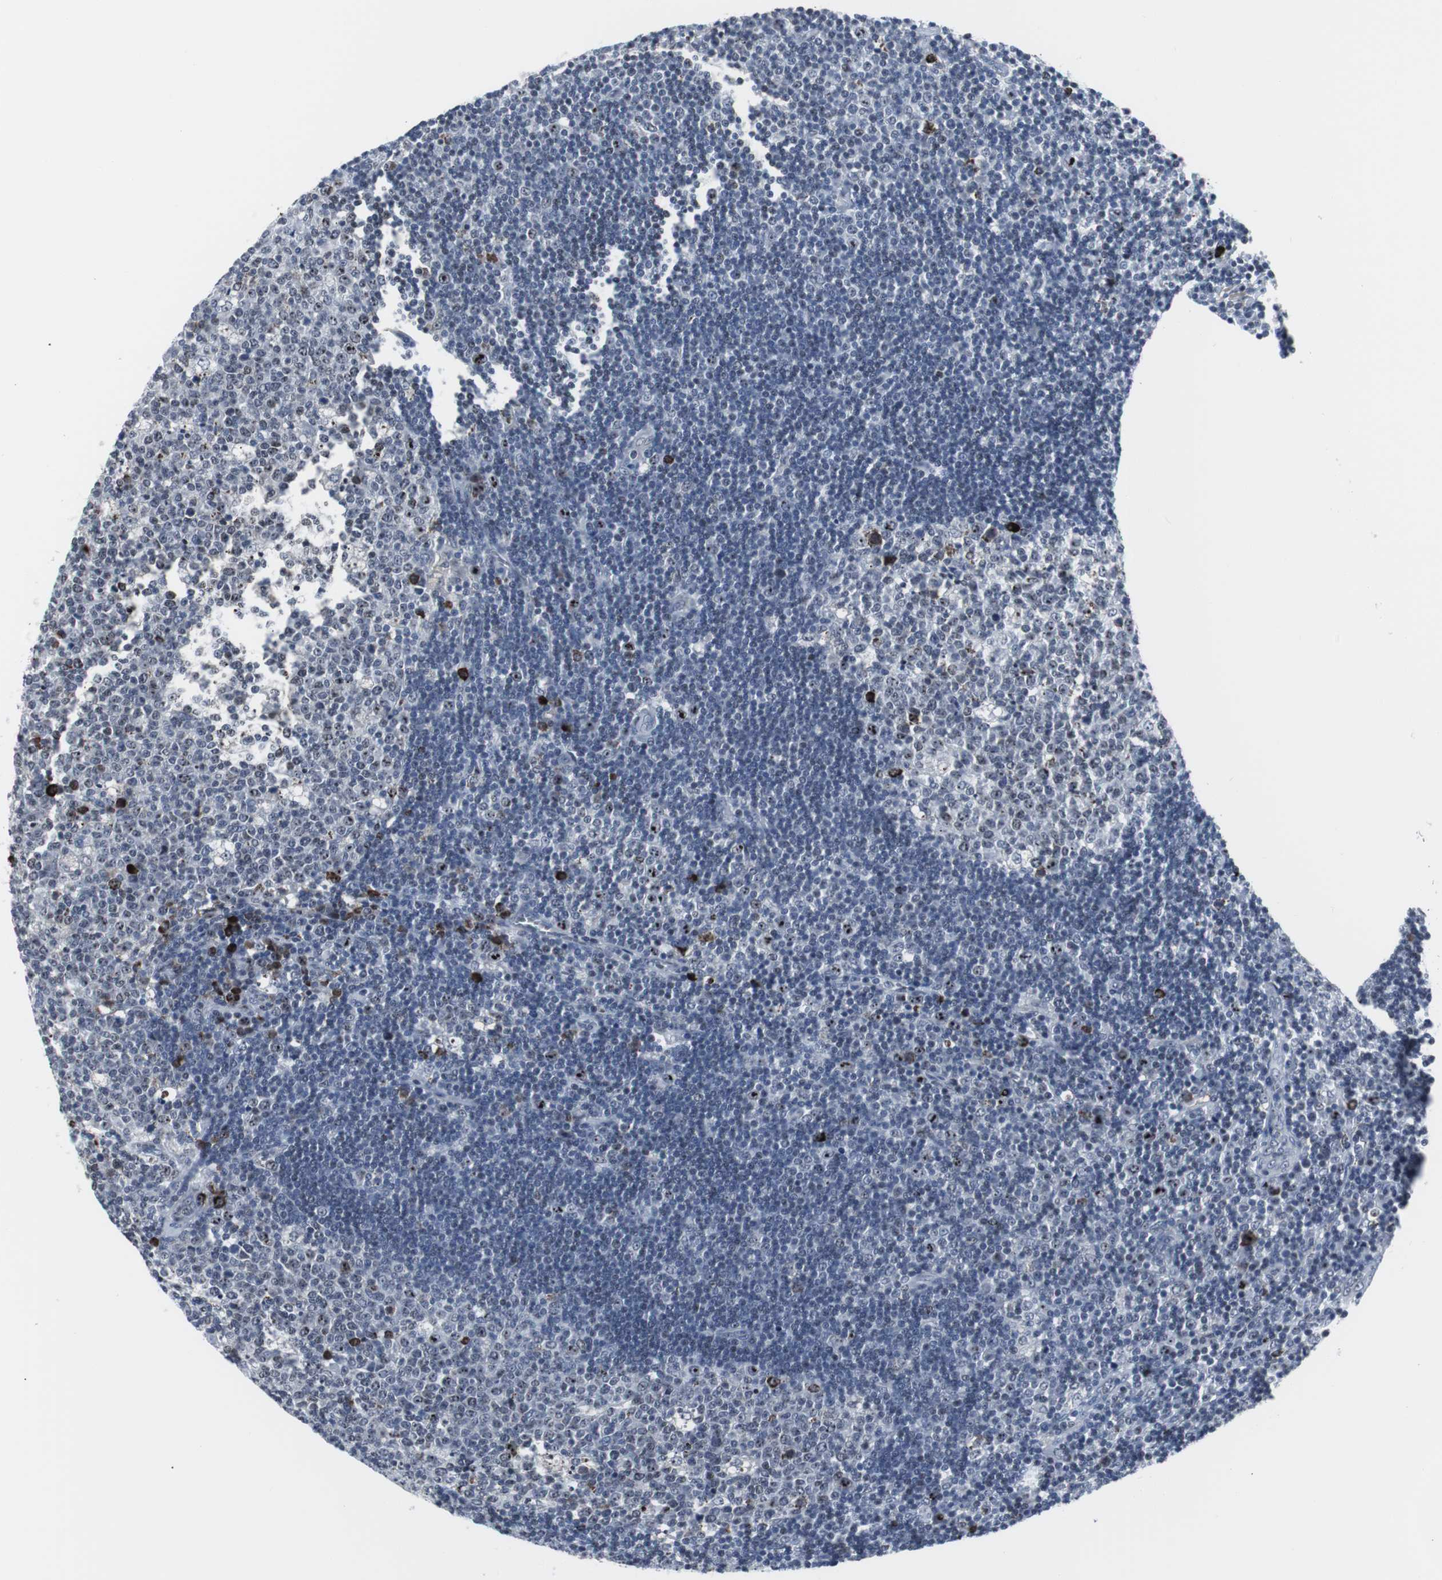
{"staining": {"intensity": "moderate", "quantity": ">75%", "location": "nuclear"}, "tissue": "lymph node", "cell_type": "Germinal center cells", "image_type": "normal", "snomed": [{"axis": "morphology", "description": "Normal tissue, NOS"}, {"axis": "topography", "description": "Lymph node"}, {"axis": "topography", "description": "Salivary gland"}], "caption": "Immunohistochemistry (DAB (3,3'-diaminobenzidine)) staining of benign lymph node shows moderate nuclear protein staining in about >75% of germinal center cells.", "gene": "DOK1", "patient": {"sex": "male", "age": 8}}